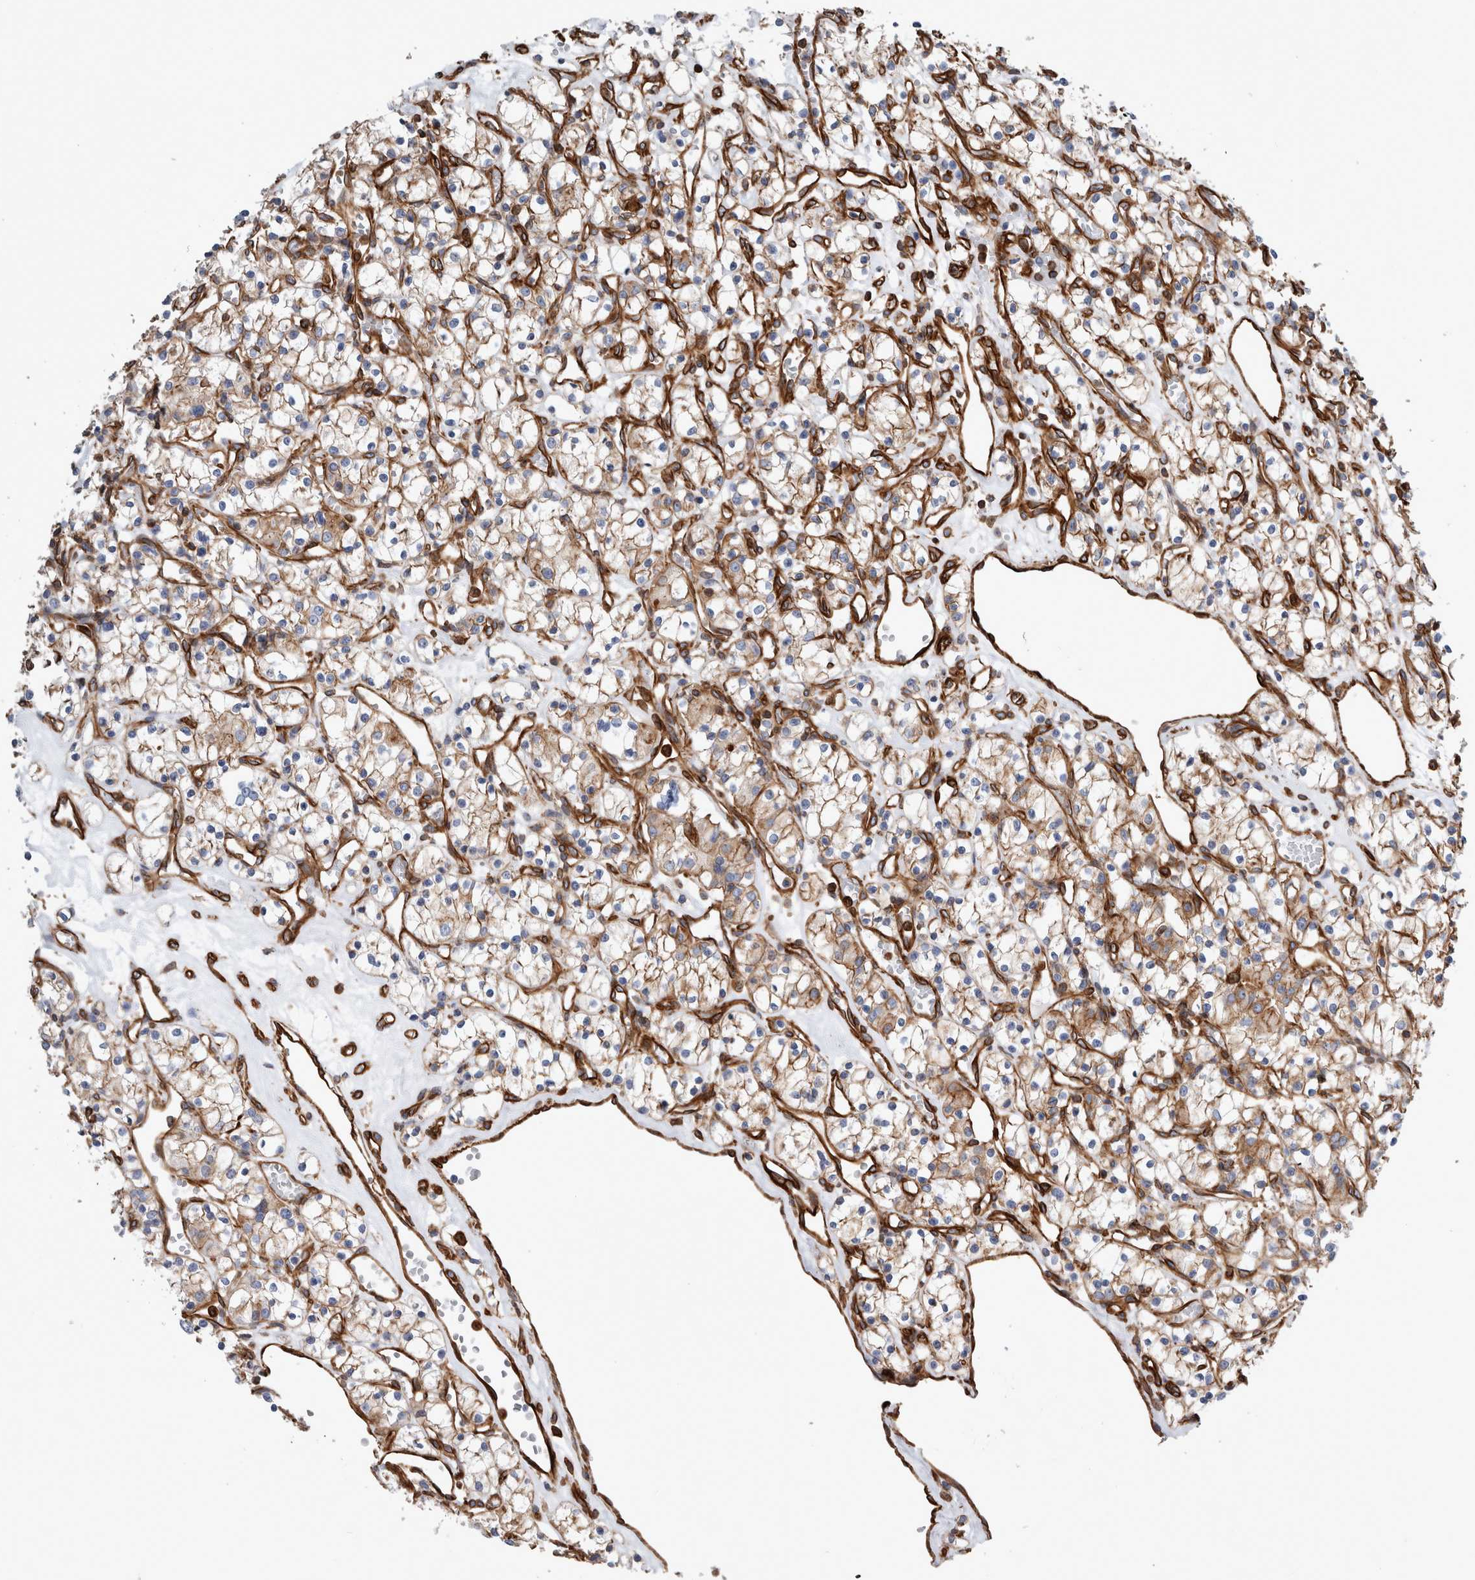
{"staining": {"intensity": "moderate", "quantity": ">75%", "location": "cytoplasmic/membranous"}, "tissue": "renal cancer", "cell_type": "Tumor cells", "image_type": "cancer", "snomed": [{"axis": "morphology", "description": "Adenocarcinoma, NOS"}, {"axis": "topography", "description": "Kidney"}], "caption": "Immunohistochemistry (DAB (3,3'-diaminobenzidine)) staining of human adenocarcinoma (renal) shows moderate cytoplasmic/membranous protein positivity in about >75% of tumor cells. The protein of interest is stained brown, and the nuclei are stained in blue (DAB IHC with brightfield microscopy, high magnification).", "gene": "PLEC", "patient": {"sex": "female", "age": 59}}